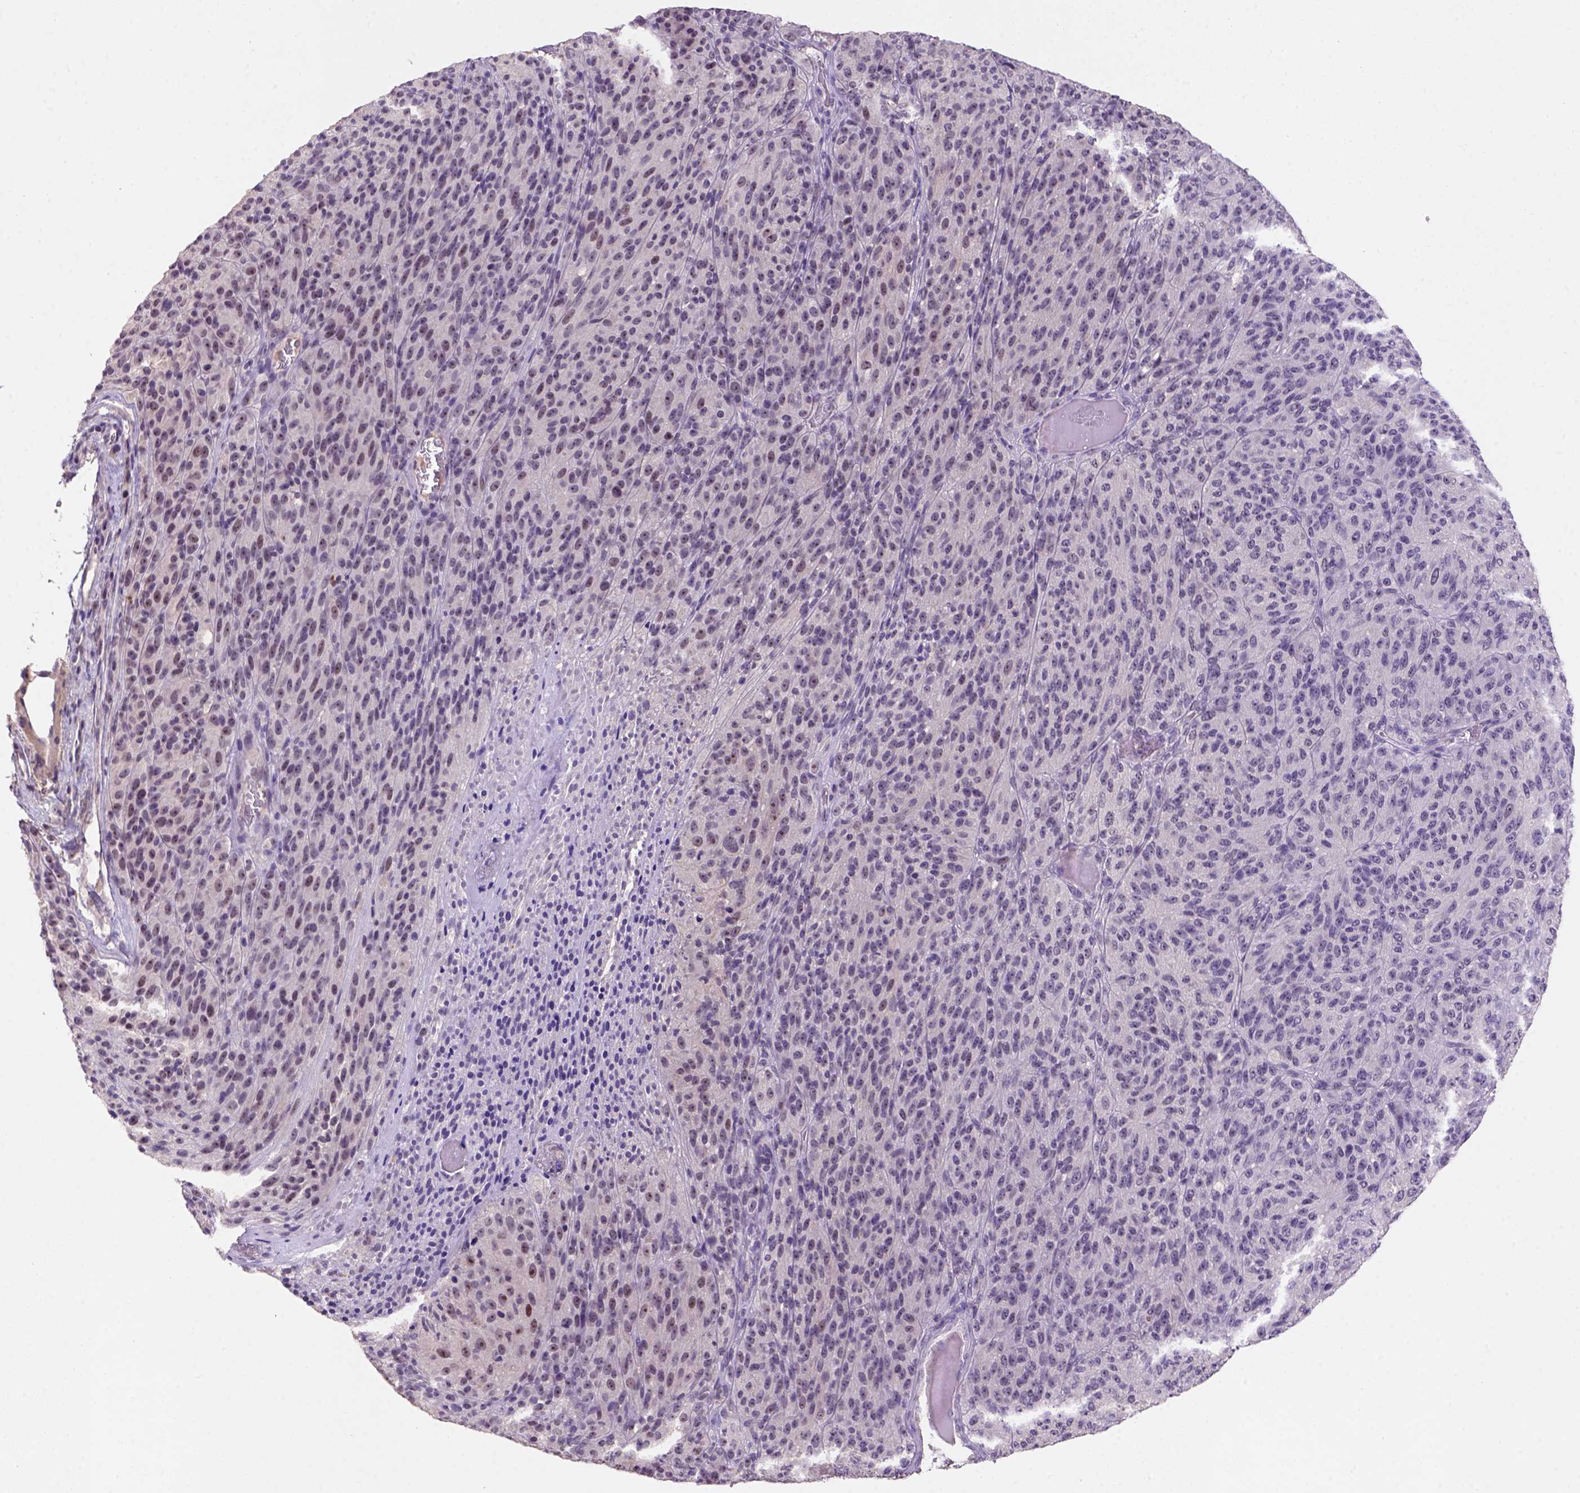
{"staining": {"intensity": "weak", "quantity": "25%-75%", "location": "cytoplasmic/membranous,nuclear"}, "tissue": "melanoma", "cell_type": "Tumor cells", "image_type": "cancer", "snomed": [{"axis": "morphology", "description": "Malignant melanoma, Metastatic site"}, {"axis": "topography", "description": "Brain"}], "caption": "About 25%-75% of tumor cells in melanoma show weak cytoplasmic/membranous and nuclear protein expression as visualized by brown immunohistochemical staining.", "gene": "SCML4", "patient": {"sex": "female", "age": 56}}